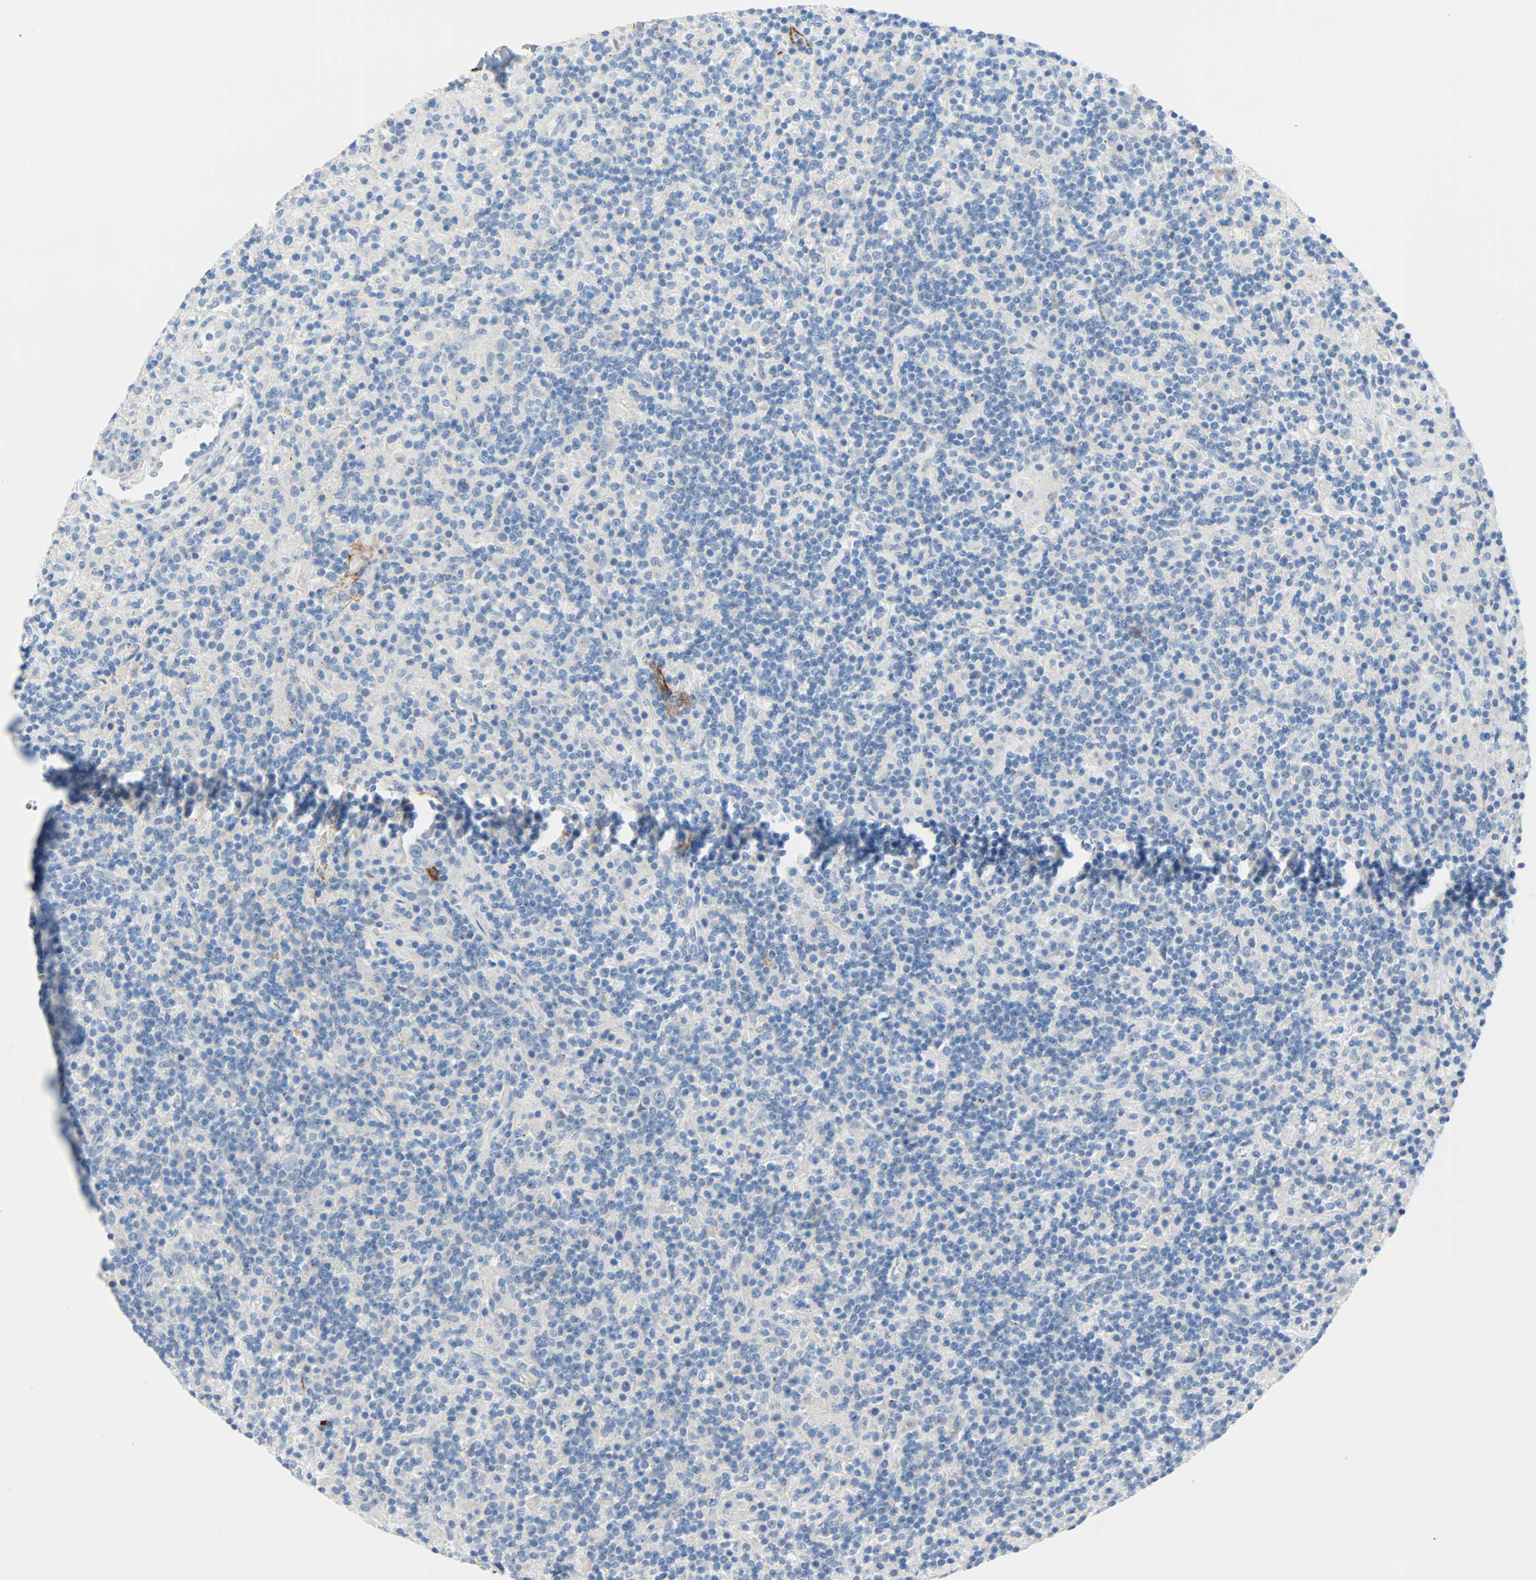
{"staining": {"intensity": "negative", "quantity": "none", "location": "none"}, "tissue": "lymphoma", "cell_type": "Tumor cells", "image_type": "cancer", "snomed": [{"axis": "morphology", "description": "Hodgkin's disease, NOS"}, {"axis": "topography", "description": "Lymph node"}], "caption": "High power microscopy micrograph of an IHC image of Hodgkin's disease, revealing no significant staining in tumor cells. (Brightfield microscopy of DAB IHC at high magnification).", "gene": "PDPN", "patient": {"sex": "male", "age": 70}}